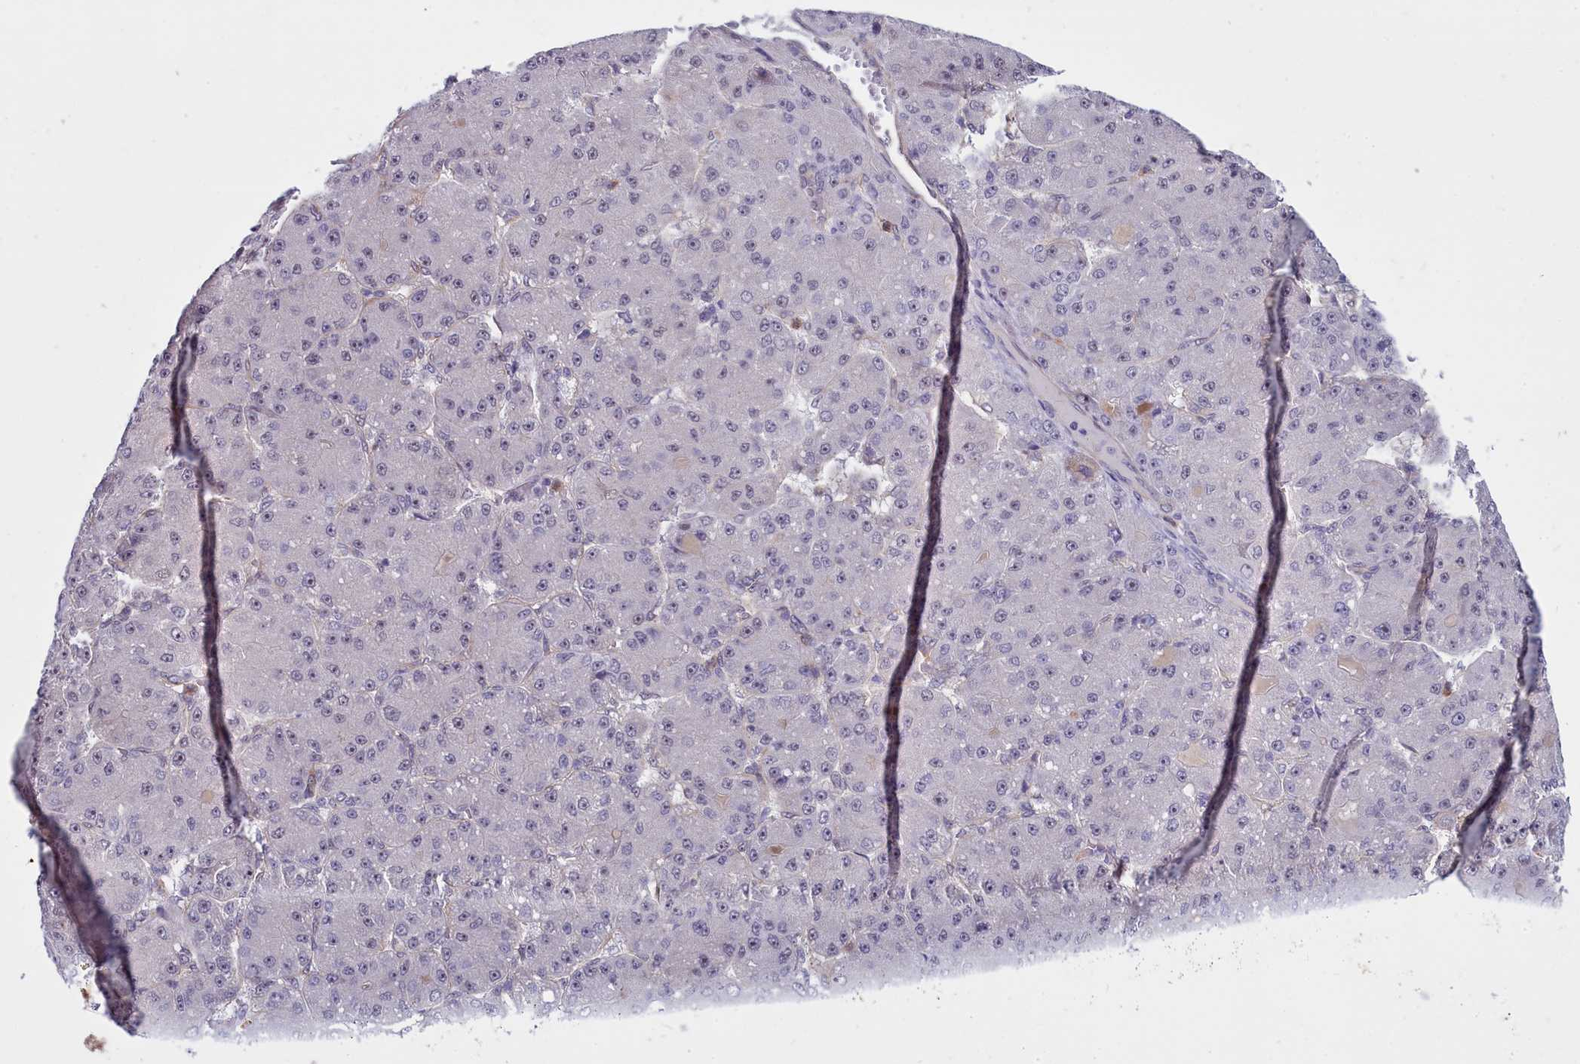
{"staining": {"intensity": "negative", "quantity": "none", "location": "none"}, "tissue": "liver cancer", "cell_type": "Tumor cells", "image_type": "cancer", "snomed": [{"axis": "morphology", "description": "Carcinoma, Hepatocellular, NOS"}, {"axis": "topography", "description": "Liver"}], "caption": "Immunohistochemical staining of hepatocellular carcinoma (liver) exhibits no significant expression in tumor cells.", "gene": "BCAR1", "patient": {"sex": "male", "age": 67}}